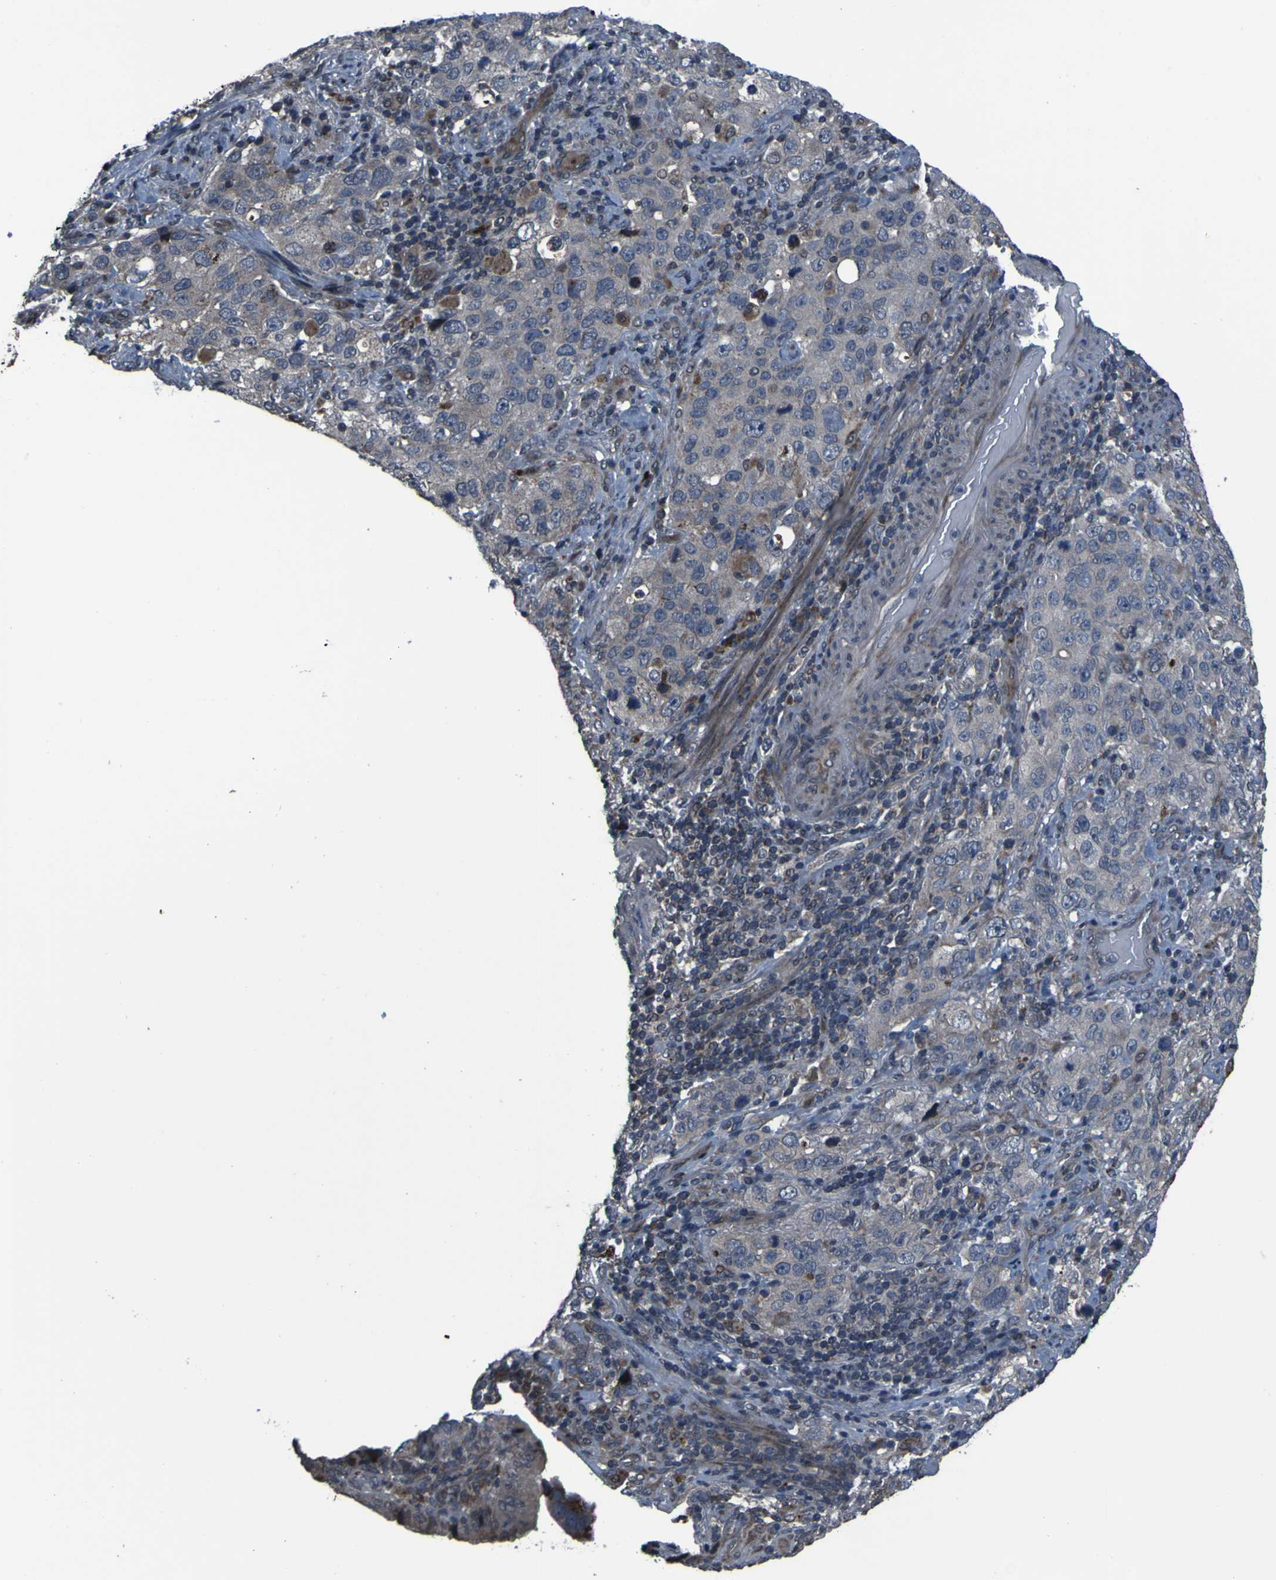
{"staining": {"intensity": "weak", "quantity": "<25%", "location": "cytoplasmic/membranous"}, "tissue": "stomach cancer", "cell_type": "Tumor cells", "image_type": "cancer", "snomed": [{"axis": "morphology", "description": "Normal tissue, NOS"}, {"axis": "morphology", "description": "Adenocarcinoma, NOS"}, {"axis": "topography", "description": "Stomach"}], "caption": "IHC photomicrograph of human stomach cancer stained for a protein (brown), which demonstrates no positivity in tumor cells. The staining is performed using DAB brown chromogen with nuclei counter-stained in using hematoxylin.", "gene": "OSTM1", "patient": {"sex": "male", "age": 48}}